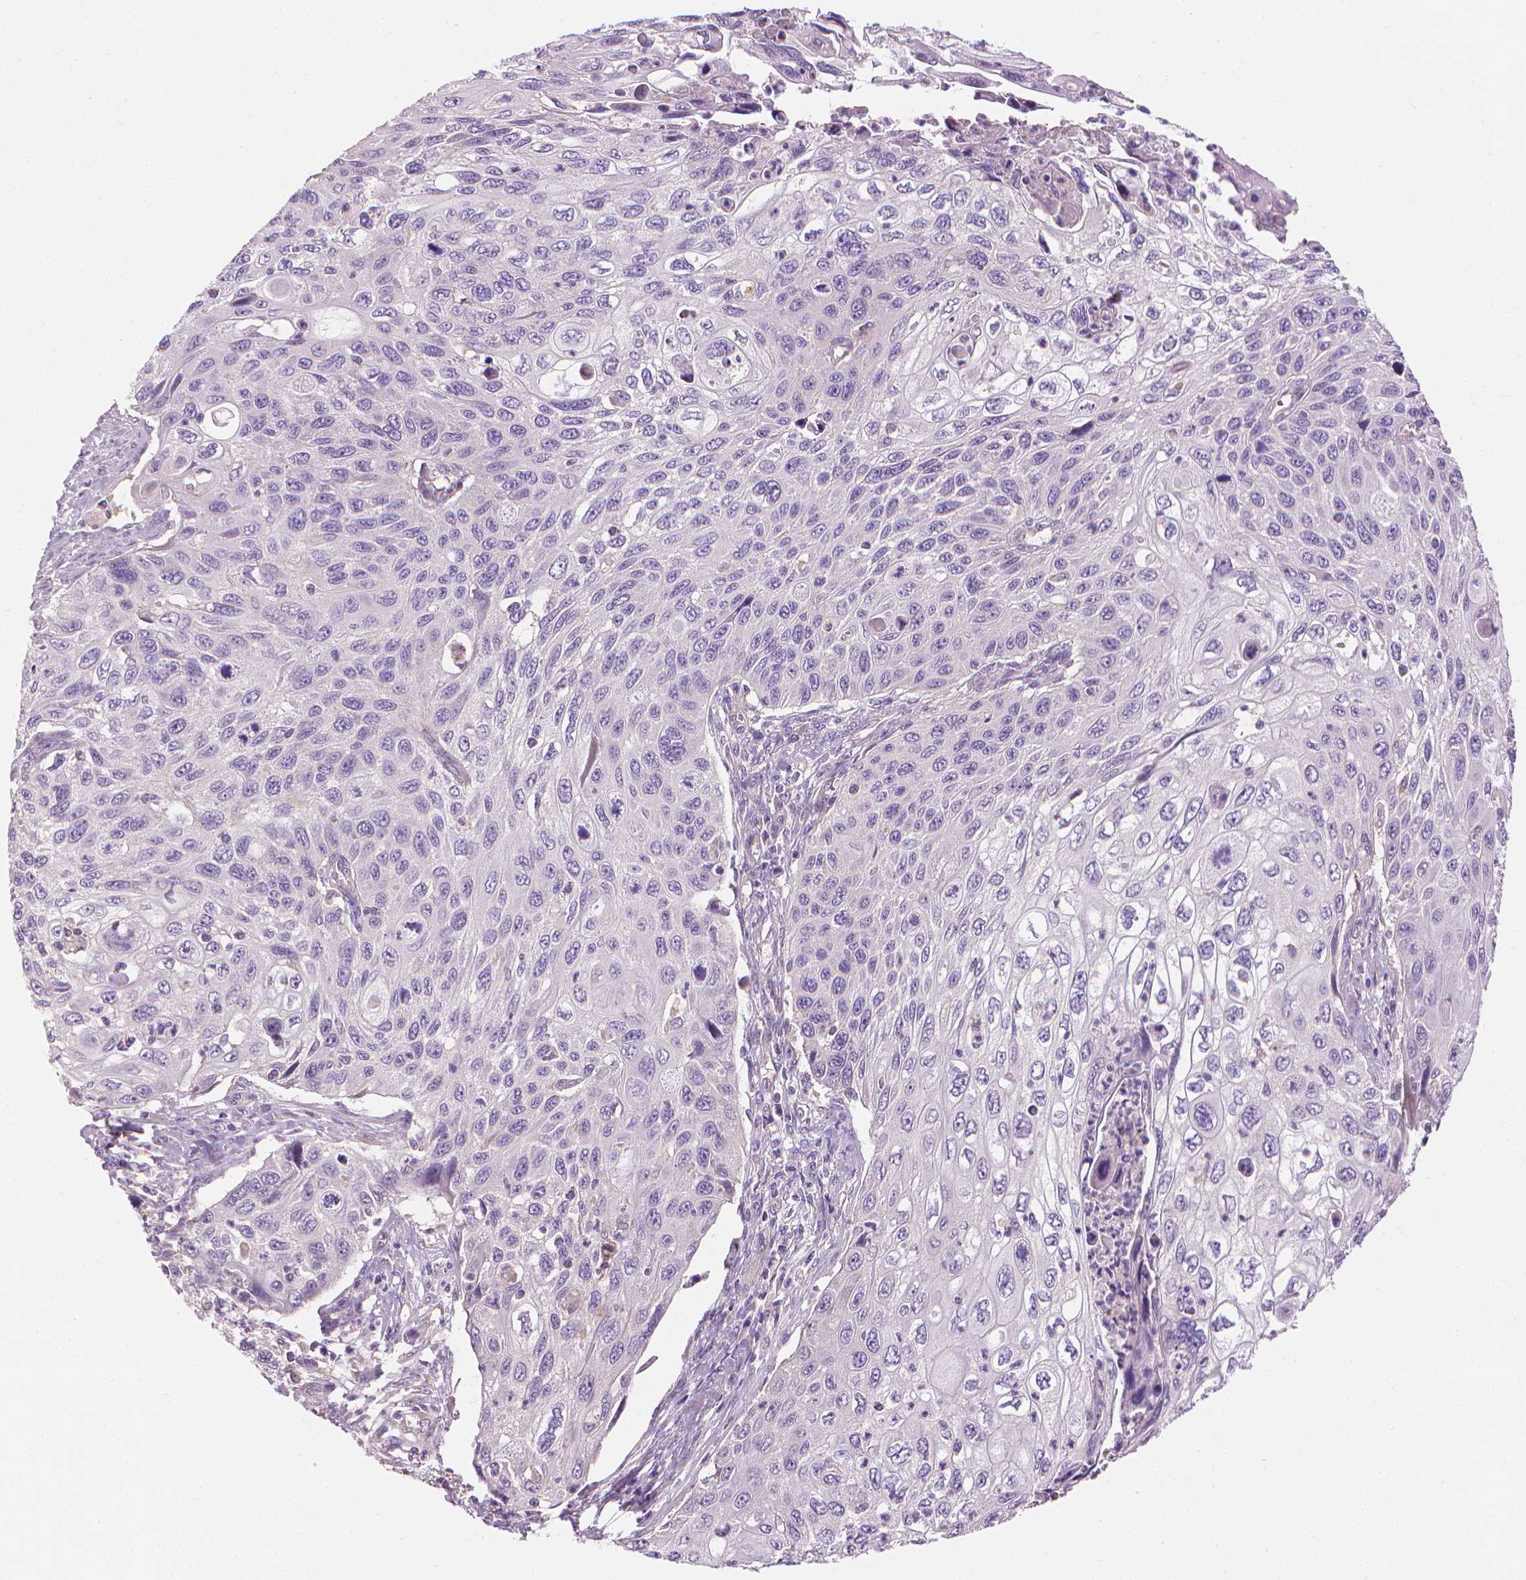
{"staining": {"intensity": "negative", "quantity": "none", "location": "none"}, "tissue": "cervical cancer", "cell_type": "Tumor cells", "image_type": "cancer", "snomed": [{"axis": "morphology", "description": "Squamous cell carcinoma, NOS"}, {"axis": "topography", "description": "Cervix"}], "caption": "A micrograph of cervical cancer stained for a protein reveals no brown staining in tumor cells.", "gene": "RIIAD1", "patient": {"sex": "female", "age": 70}}